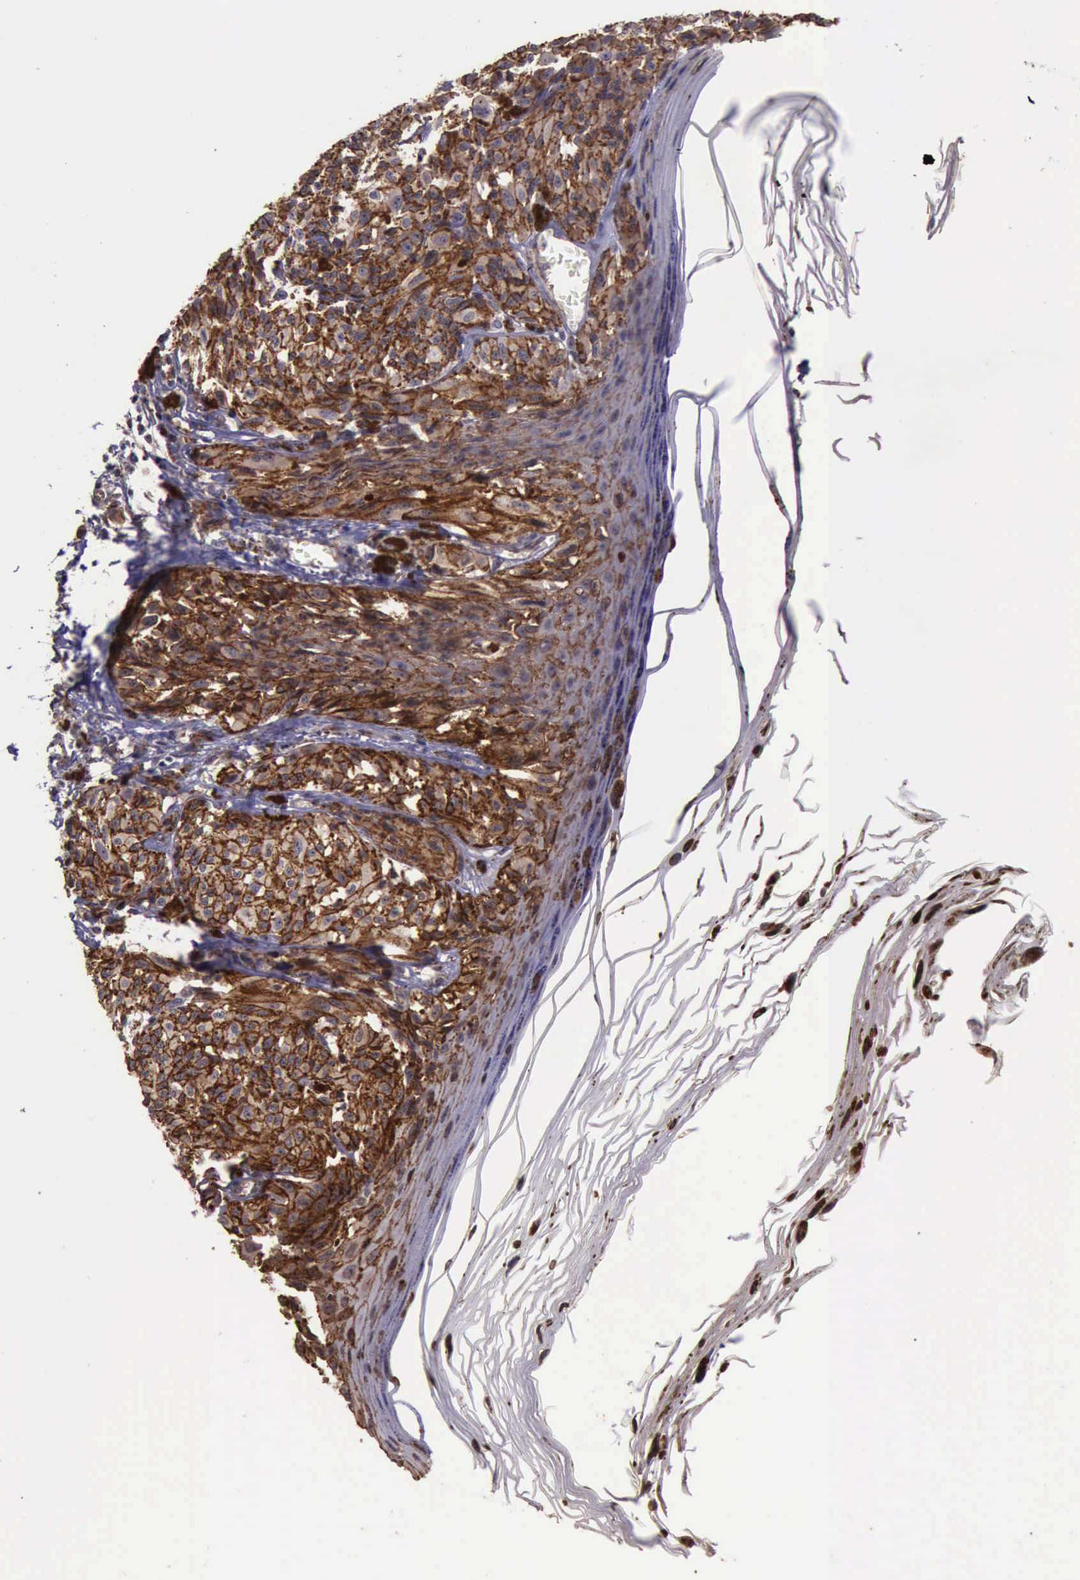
{"staining": {"intensity": "strong", "quantity": ">75%", "location": "cytoplasmic/membranous"}, "tissue": "melanoma", "cell_type": "Tumor cells", "image_type": "cancer", "snomed": [{"axis": "morphology", "description": "Malignant melanoma, NOS"}, {"axis": "topography", "description": "Skin"}], "caption": "Melanoma was stained to show a protein in brown. There is high levels of strong cytoplasmic/membranous positivity in about >75% of tumor cells.", "gene": "CTNNB1", "patient": {"sex": "female", "age": 72}}